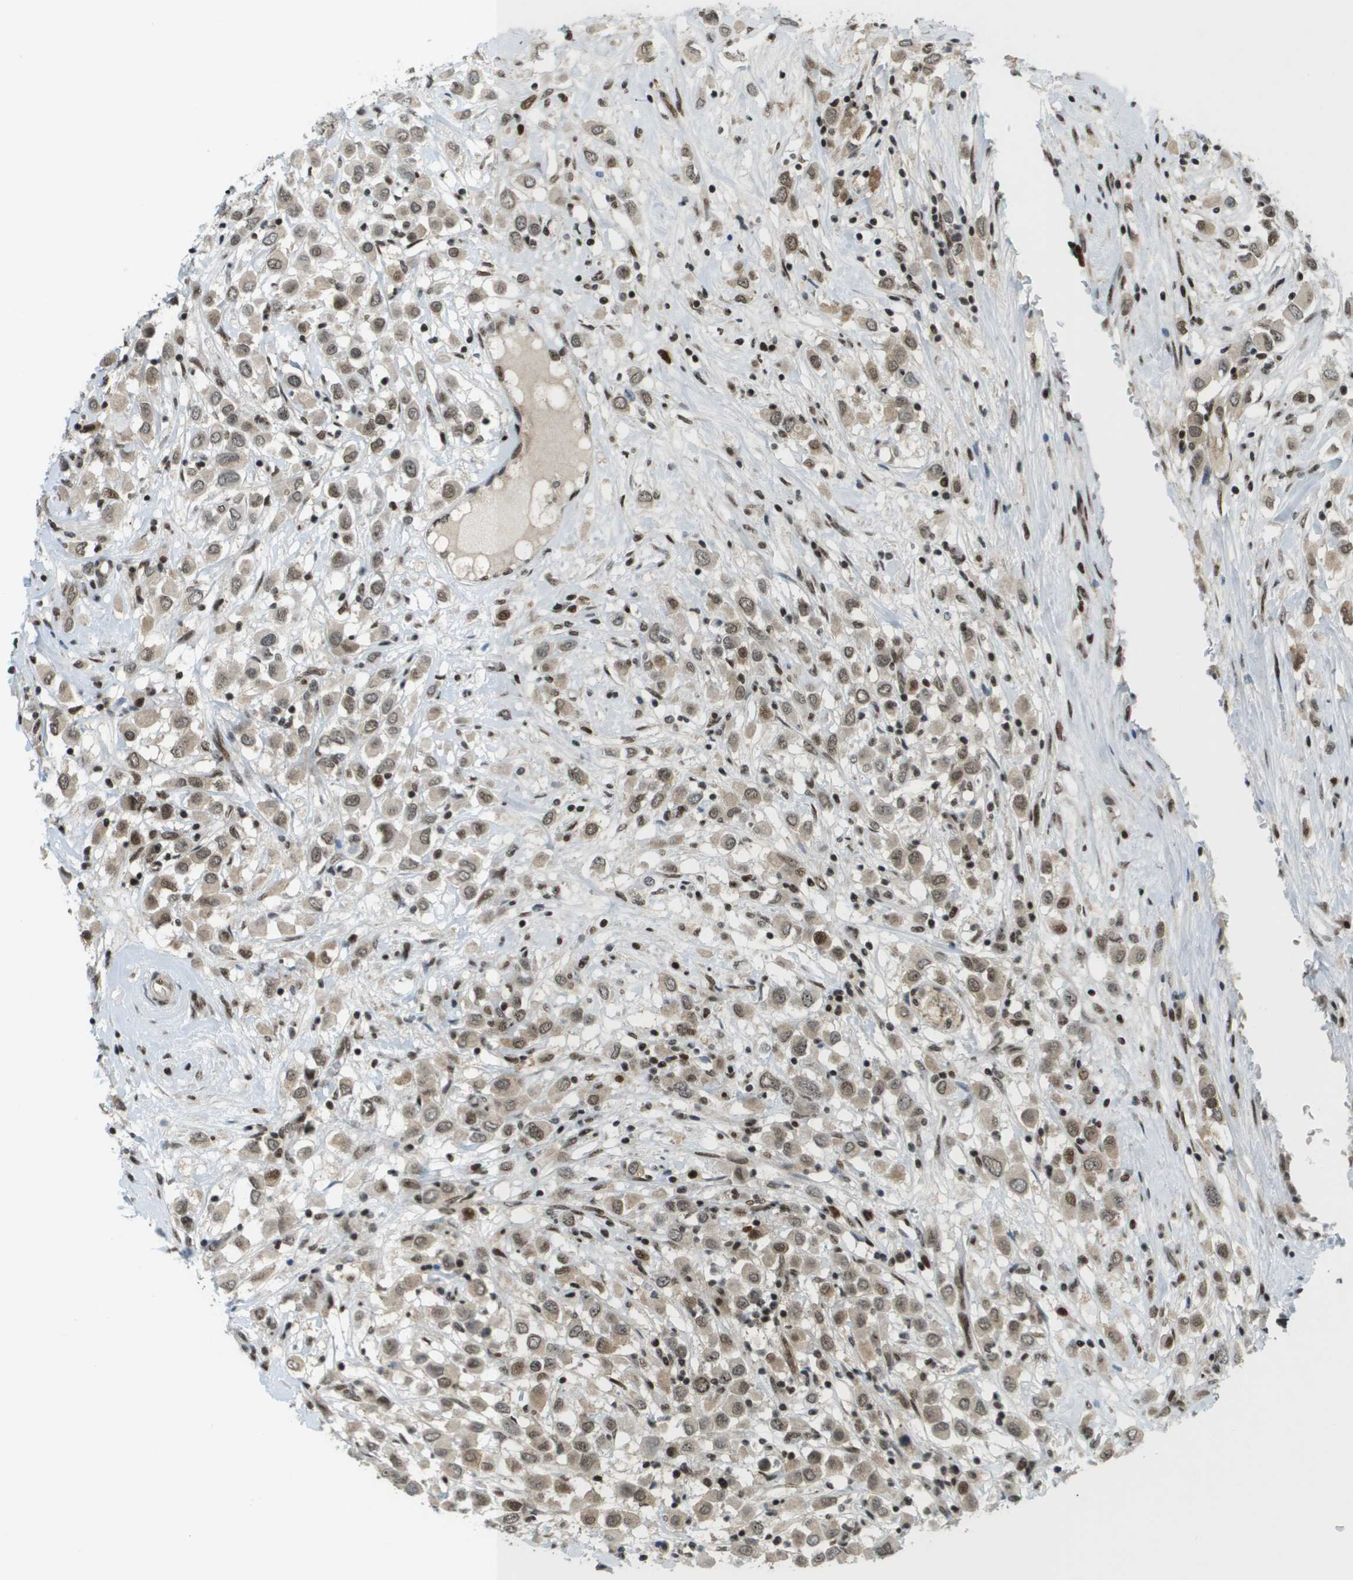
{"staining": {"intensity": "moderate", "quantity": ">75%", "location": "cytoplasmic/membranous,nuclear"}, "tissue": "breast cancer", "cell_type": "Tumor cells", "image_type": "cancer", "snomed": [{"axis": "morphology", "description": "Duct carcinoma"}, {"axis": "topography", "description": "Breast"}], "caption": "Moderate cytoplasmic/membranous and nuclear staining is appreciated in approximately >75% of tumor cells in breast cancer.", "gene": "IRF7", "patient": {"sex": "female", "age": 61}}